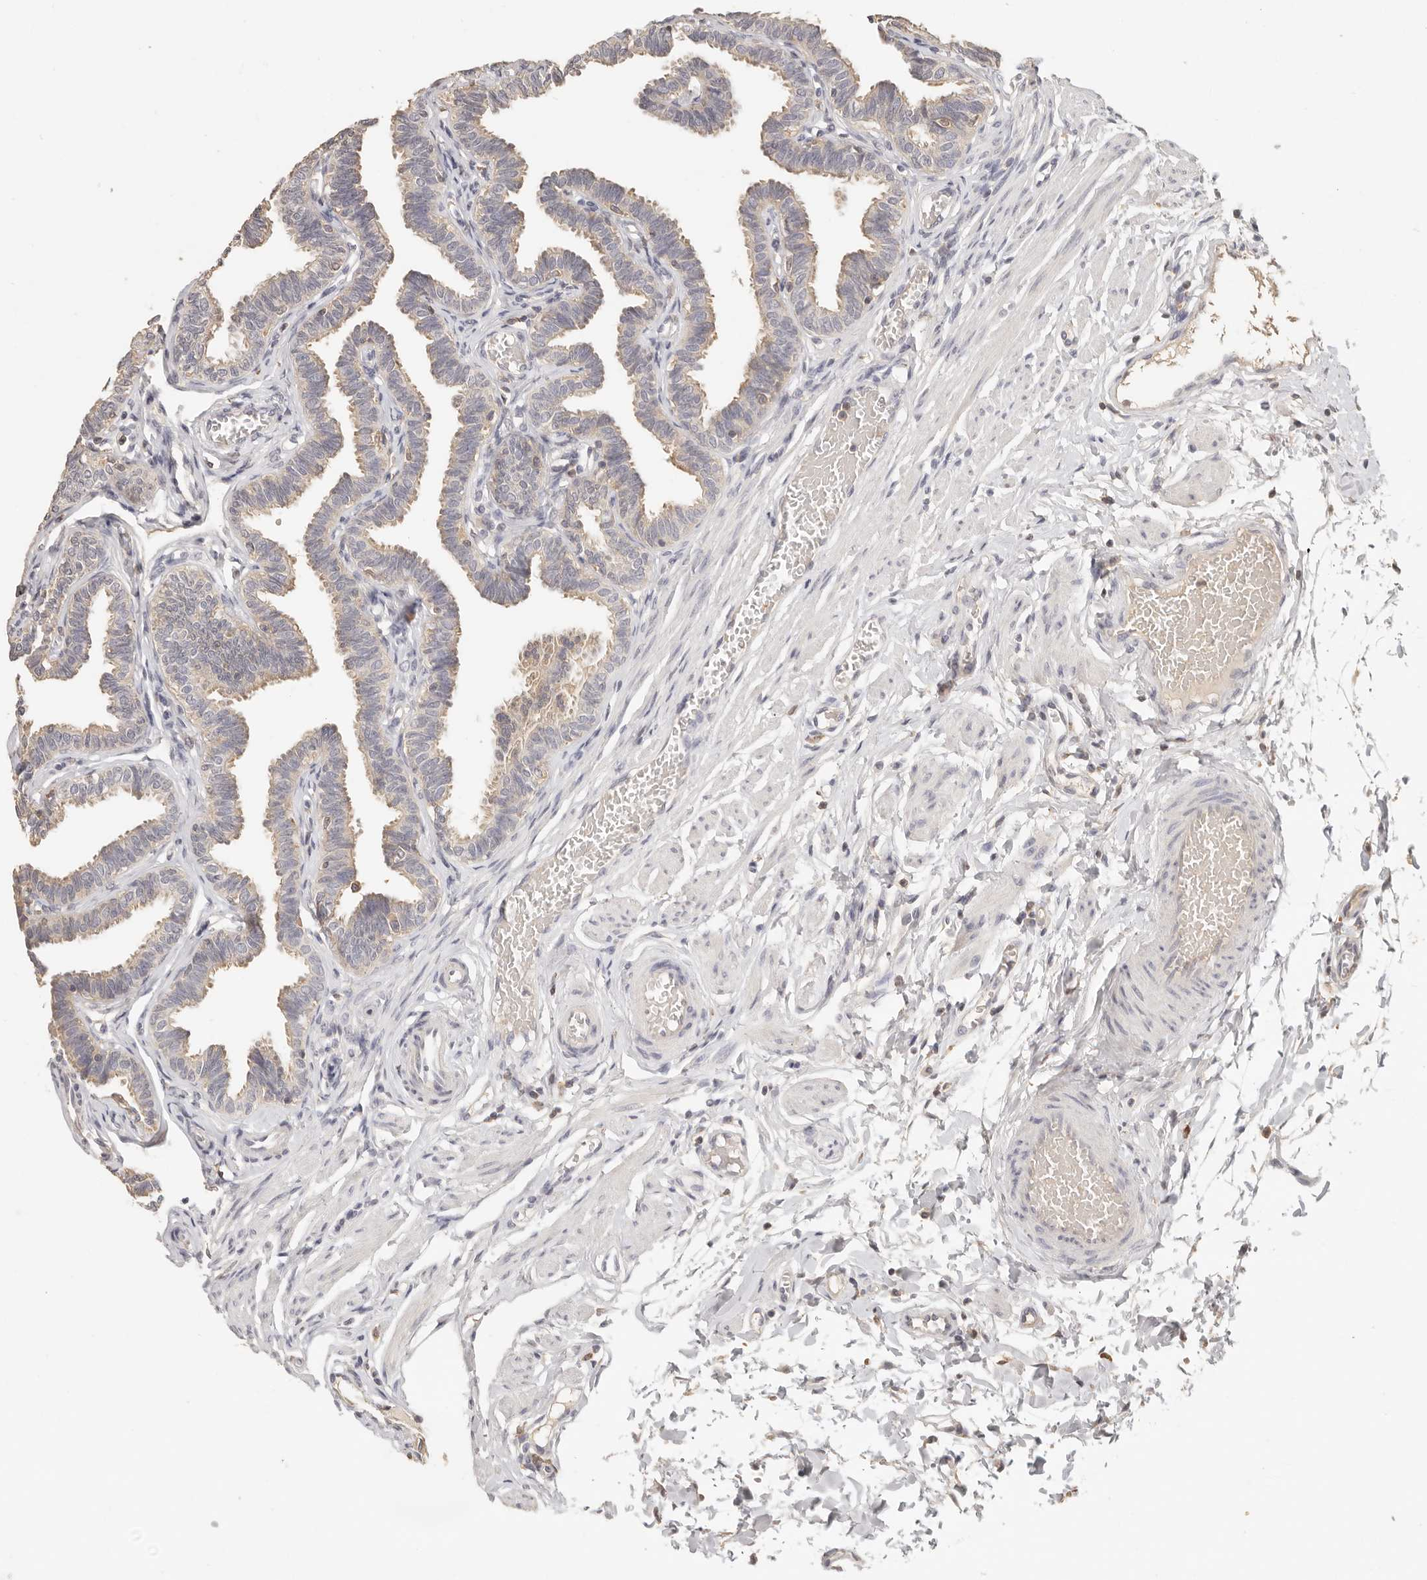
{"staining": {"intensity": "weak", "quantity": "25%-75%", "location": "cytoplasmic/membranous"}, "tissue": "fallopian tube", "cell_type": "Glandular cells", "image_type": "normal", "snomed": [{"axis": "morphology", "description": "Normal tissue, NOS"}, {"axis": "topography", "description": "Fallopian tube"}, {"axis": "topography", "description": "Ovary"}], "caption": "Immunohistochemical staining of normal fallopian tube demonstrates 25%-75% levels of weak cytoplasmic/membranous protein staining in approximately 25%-75% of glandular cells. Immunohistochemistry (ihc) stains the protein in brown and the nuclei are stained blue.", "gene": "CSK", "patient": {"sex": "female", "age": 23}}